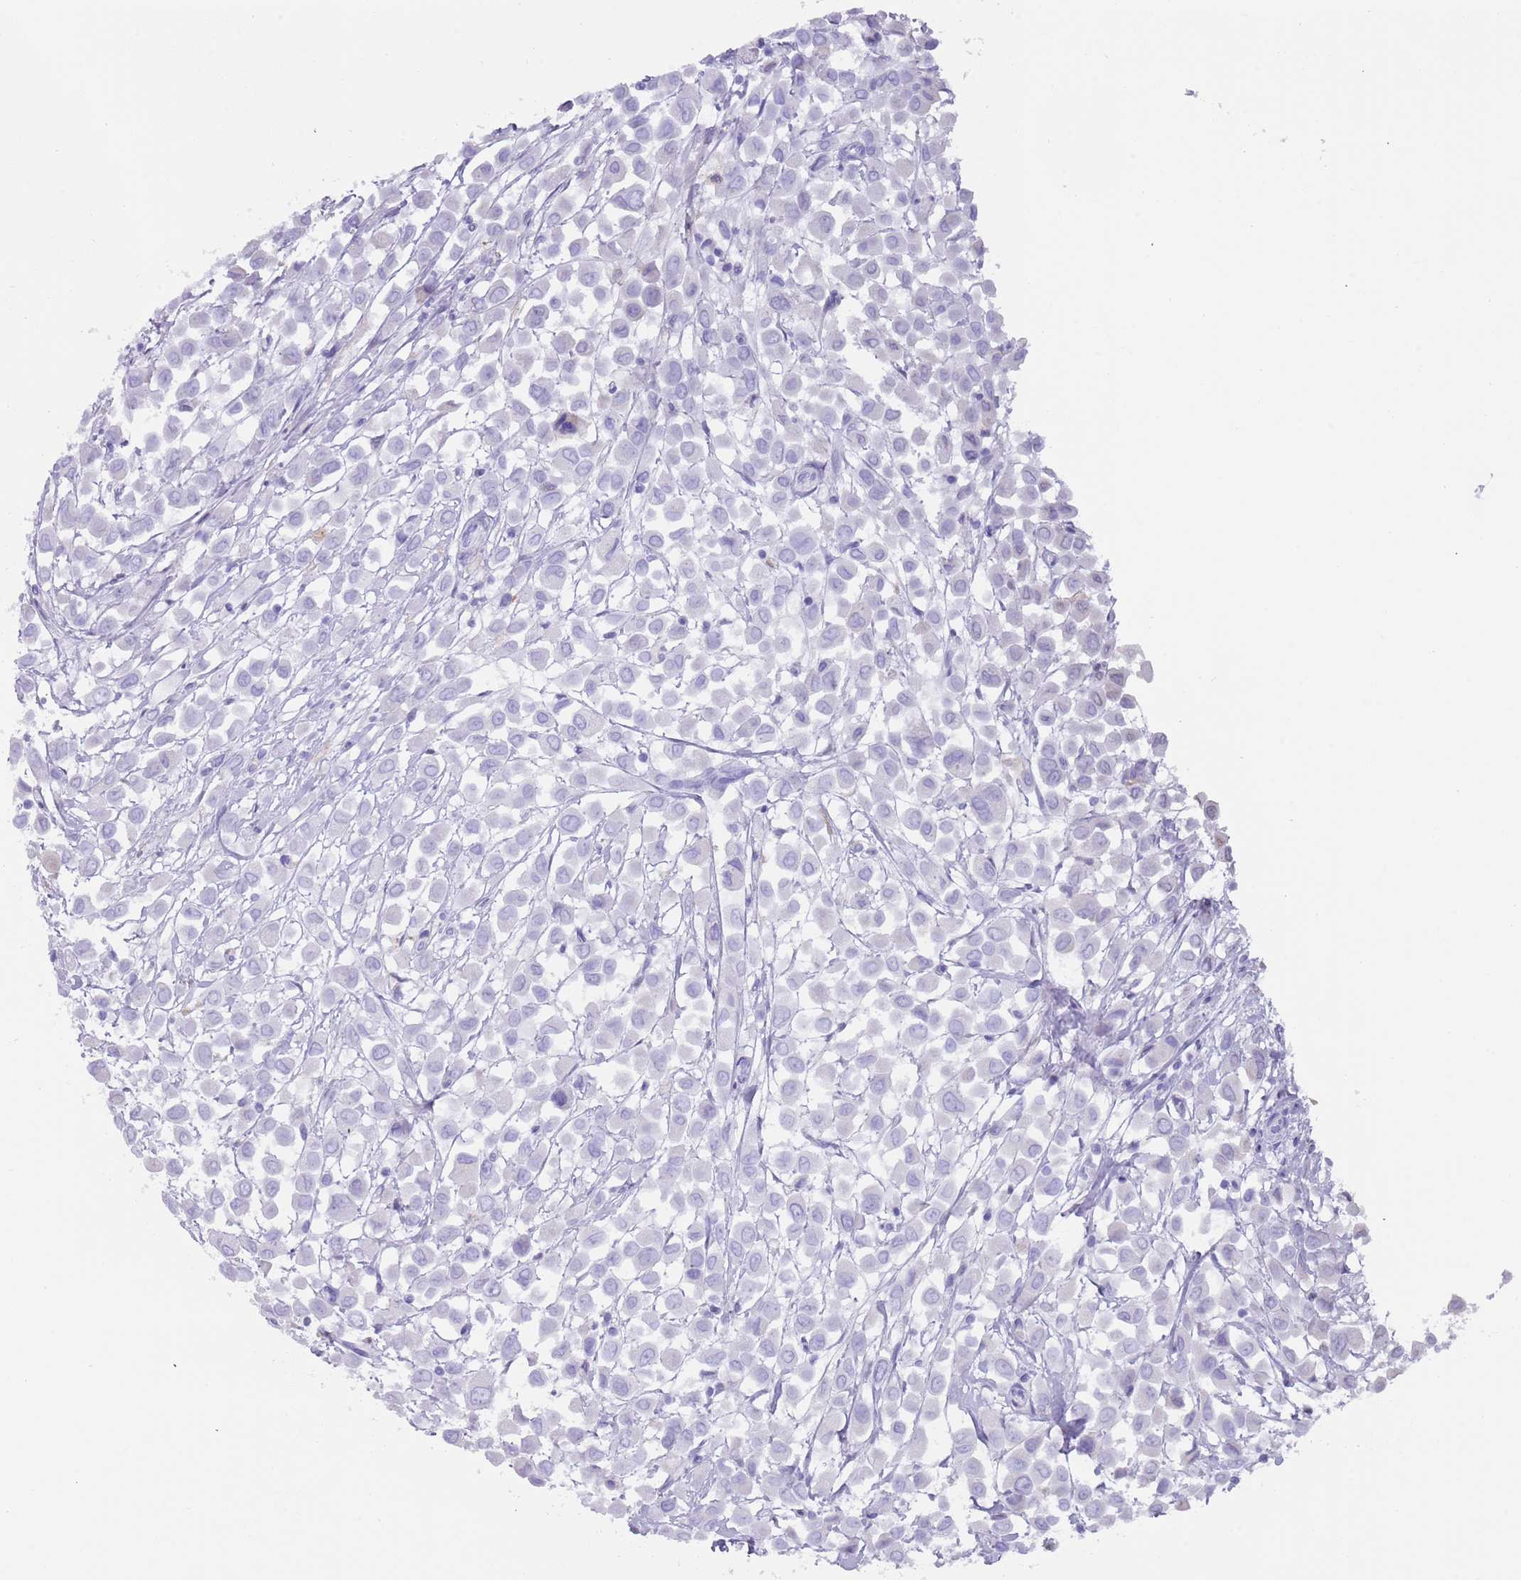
{"staining": {"intensity": "weak", "quantity": "<25%", "location": "cytoplasmic/membranous"}, "tissue": "breast cancer", "cell_type": "Tumor cells", "image_type": "cancer", "snomed": [{"axis": "morphology", "description": "Duct carcinoma"}, {"axis": "topography", "description": "Breast"}], "caption": "The micrograph demonstrates no significant staining in tumor cells of infiltrating ductal carcinoma (breast).", "gene": "HDAC8", "patient": {"sex": "female", "age": 61}}